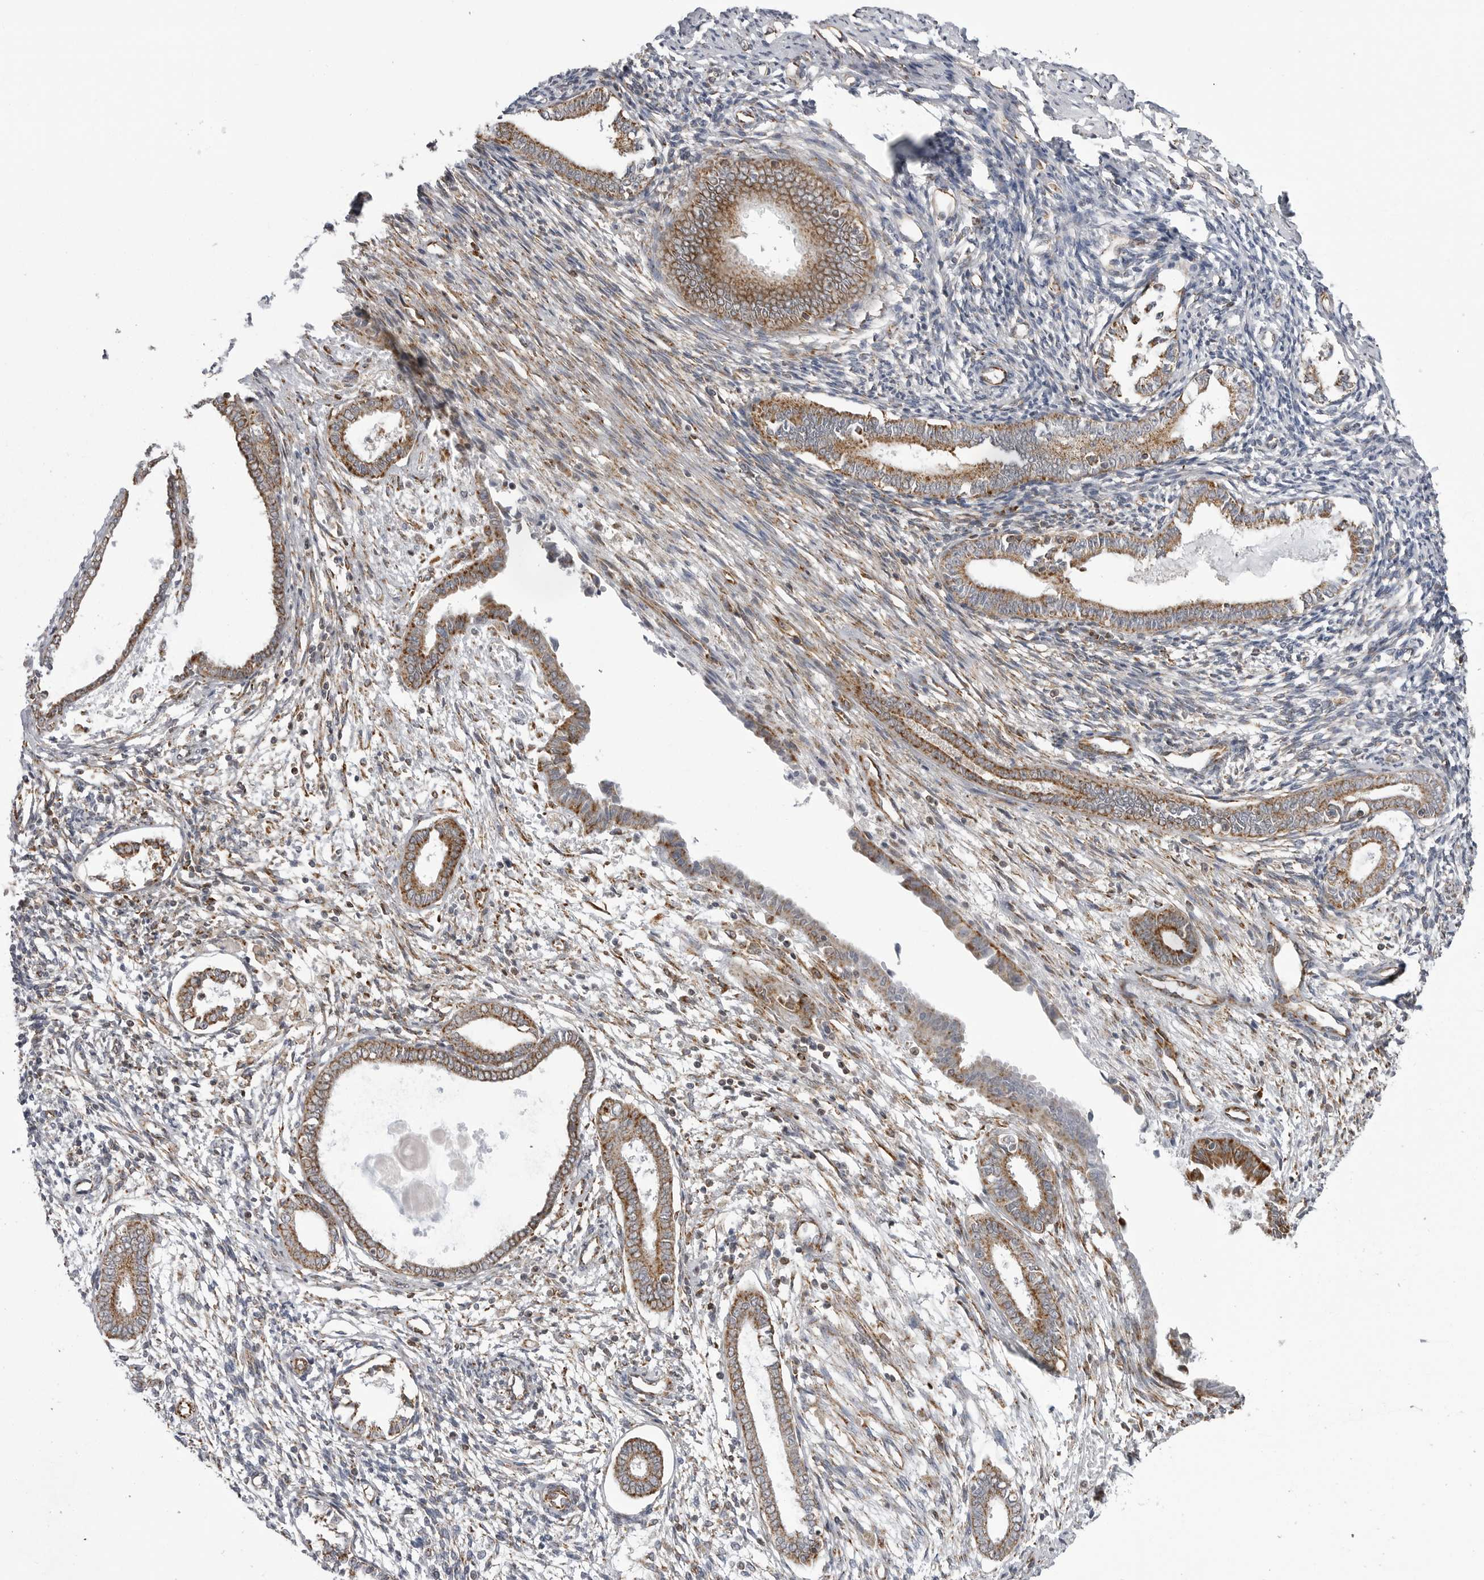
{"staining": {"intensity": "weak", "quantity": "25%-75%", "location": "cytoplasmic/membranous"}, "tissue": "endometrium", "cell_type": "Cells in endometrial stroma", "image_type": "normal", "snomed": [{"axis": "morphology", "description": "Normal tissue, NOS"}, {"axis": "topography", "description": "Endometrium"}], "caption": "Immunohistochemistry of normal endometrium reveals low levels of weak cytoplasmic/membranous expression in approximately 25%-75% of cells in endometrial stroma. The protein of interest is shown in brown color, while the nuclei are stained blue.", "gene": "FH", "patient": {"sex": "female", "age": 56}}